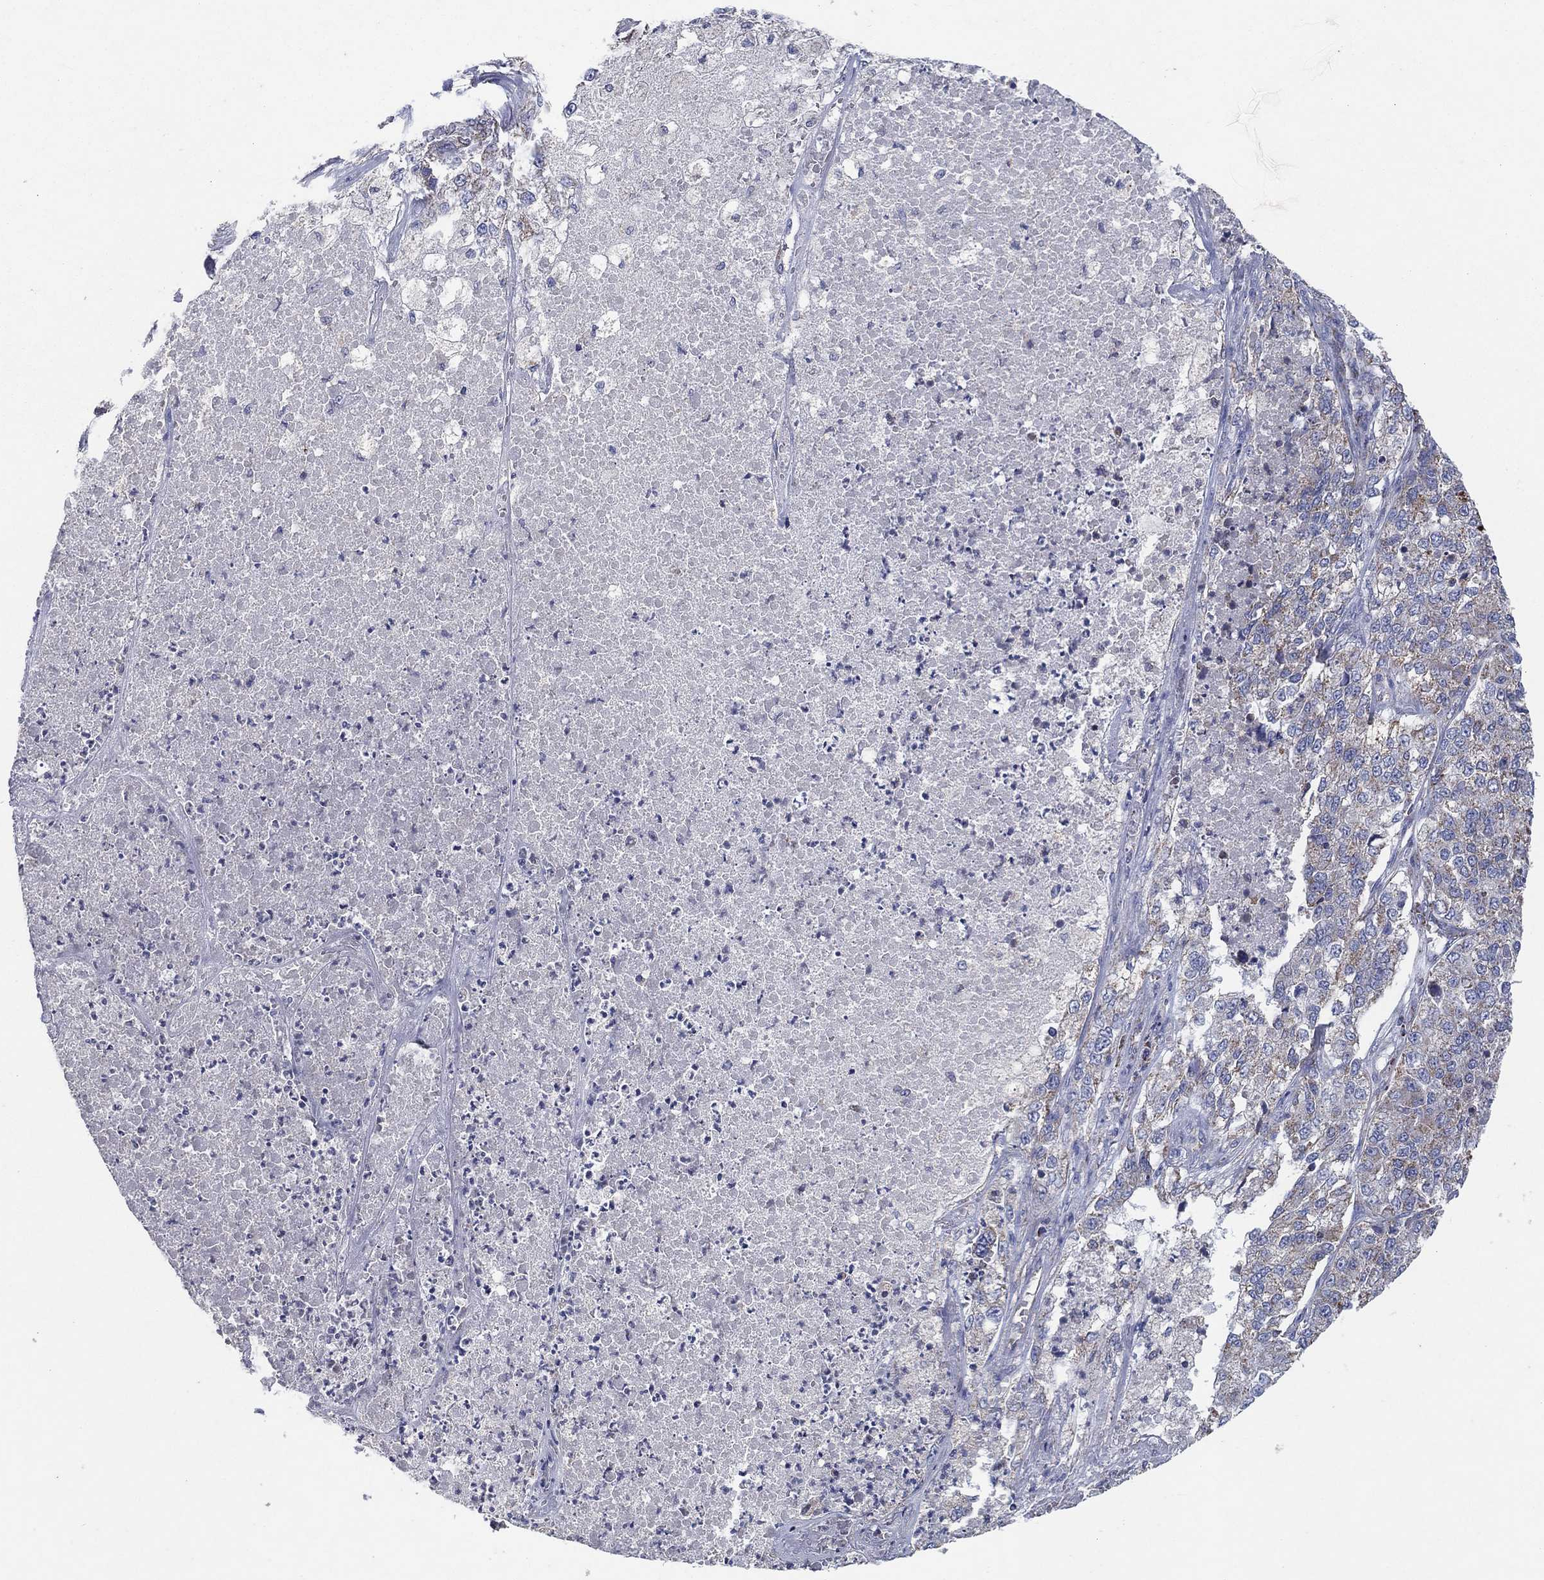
{"staining": {"intensity": "moderate", "quantity": "<25%", "location": "cytoplasmic/membranous"}, "tissue": "lung cancer", "cell_type": "Tumor cells", "image_type": "cancer", "snomed": [{"axis": "morphology", "description": "Adenocarcinoma, NOS"}, {"axis": "topography", "description": "Lung"}], "caption": "Immunohistochemical staining of lung cancer (adenocarcinoma) demonstrates moderate cytoplasmic/membranous protein positivity in about <25% of tumor cells.", "gene": "C9orf85", "patient": {"sex": "male", "age": 49}}